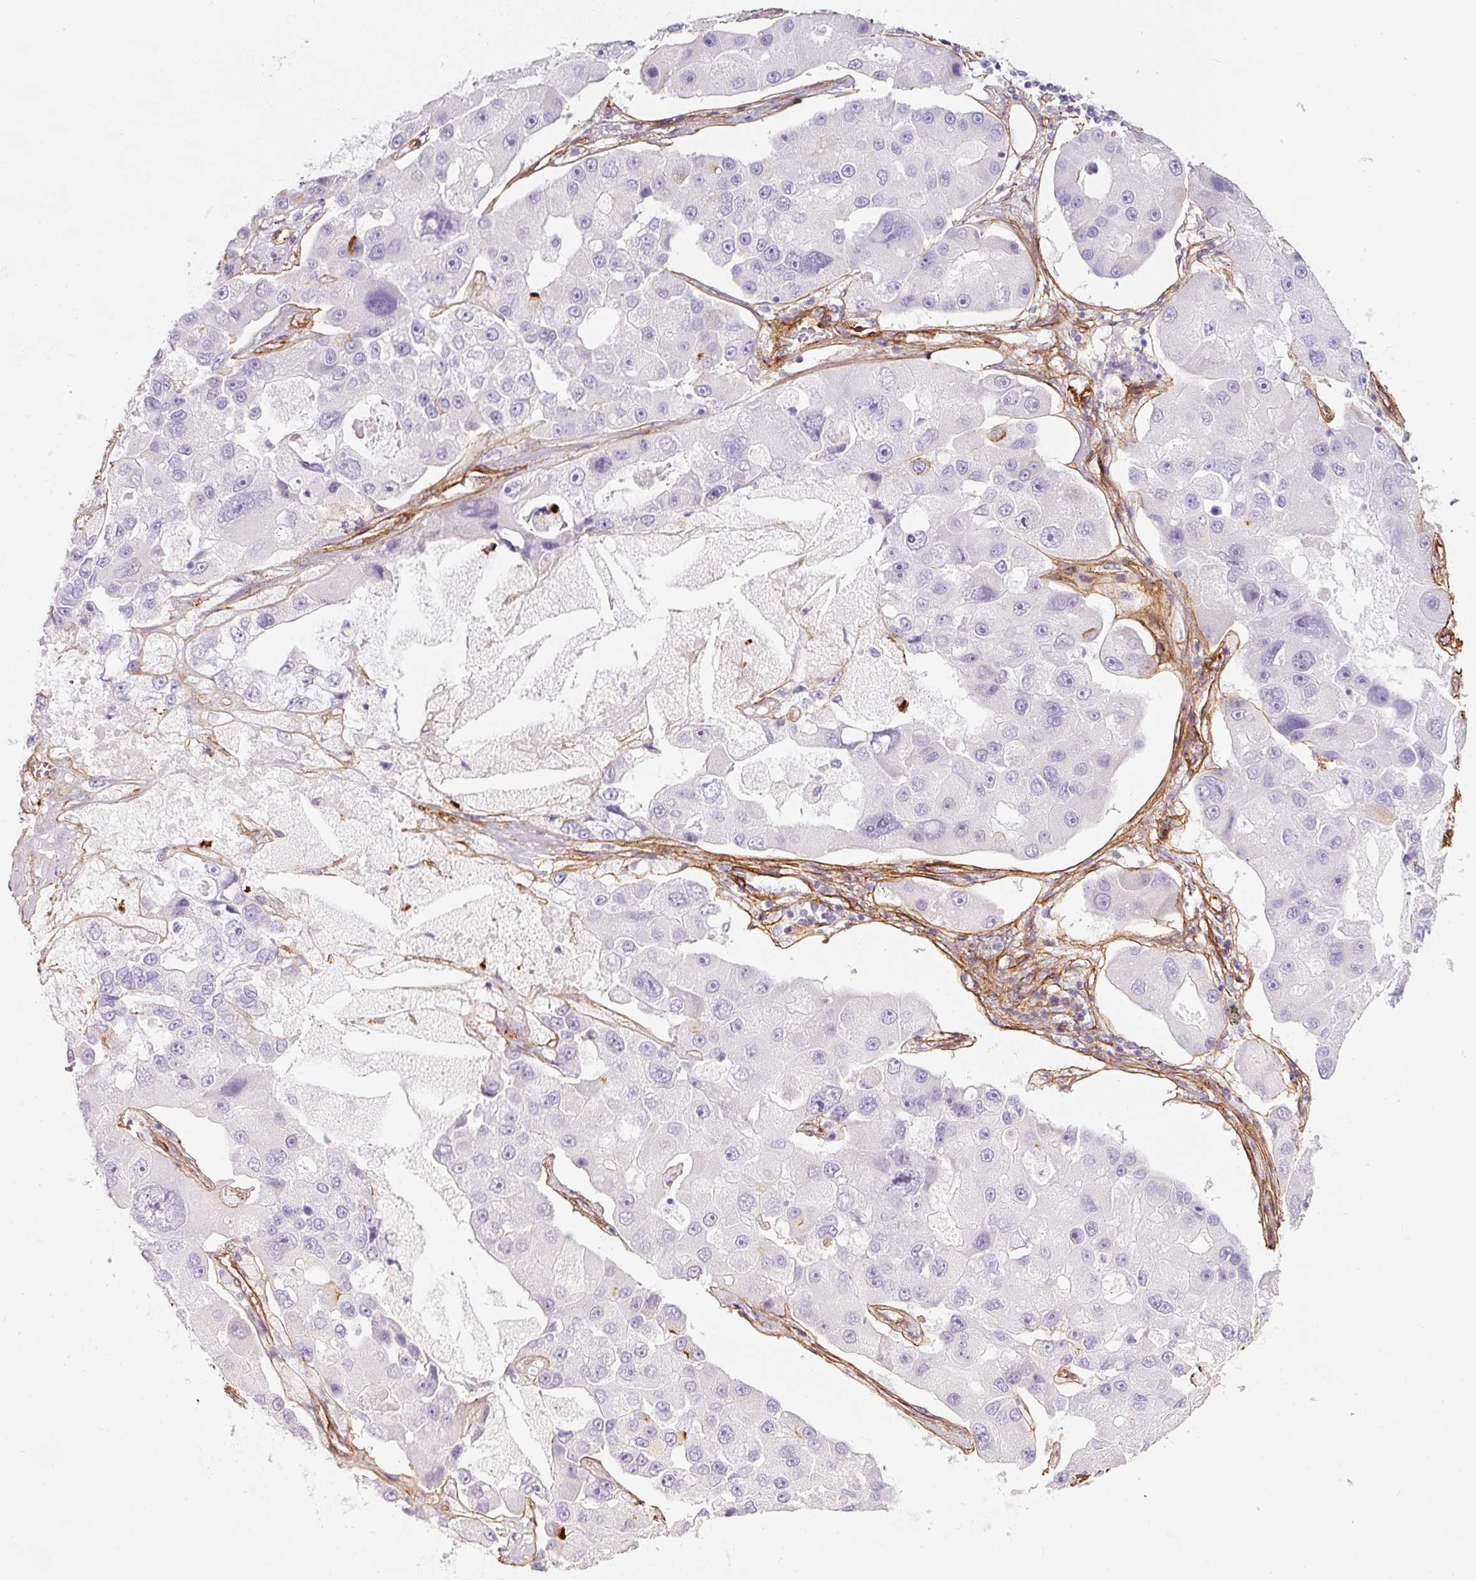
{"staining": {"intensity": "negative", "quantity": "none", "location": "none"}, "tissue": "lung cancer", "cell_type": "Tumor cells", "image_type": "cancer", "snomed": [{"axis": "morphology", "description": "Adenocarcinoma, NOS"}, {"axis": "topography", "description": "Lung"}], "caption": "Image shows no protein expression in tumor cells of lung adenocarcinoma tissue. (Stains: DAB (3,3'-diaminobenzidine) immunohistochemistry with hematoxylin counter stain, Microscopy: brightfield microscopy at high magnification).", "gene": "LOXL4", "patient": {"sex": "female", "age": 54}}